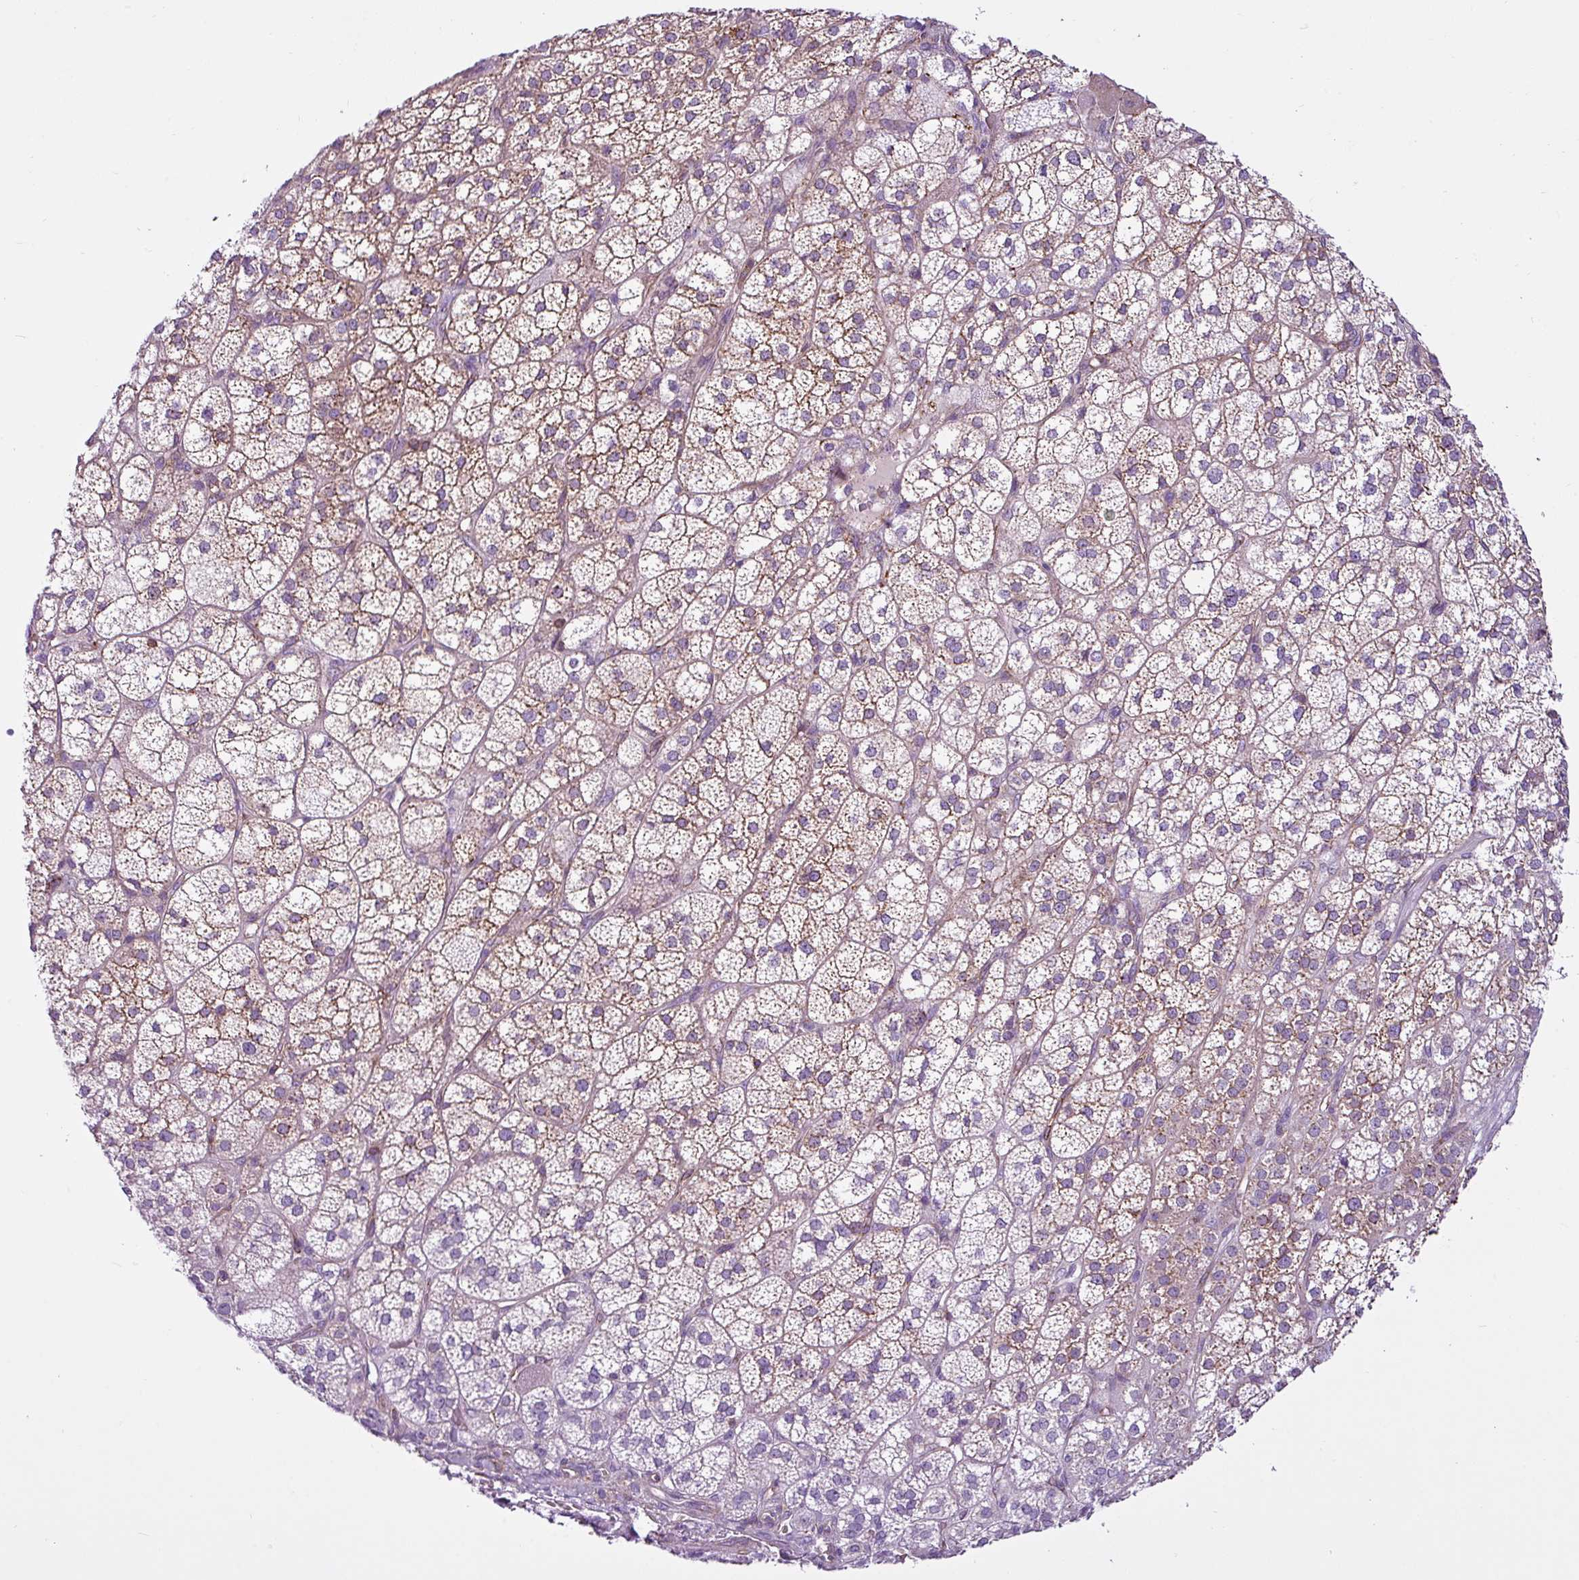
{"staining": {"intensity": "moderate", "quantity": "25%-75%", "location": "cytoplasmic/membranous"}, "tissue": "adrenal gland", "cell_type": "Glandular cells", "image_type": "normal", "snomed": [{"axis": "morphology", "description": "Normal tissue, NOS"}, {"axis": "topography", "description": "Adrenal gland"}], "caption": "A brown stain highlights moderate cytoplasmic/membranous staining of a protein in glandular cells of normal adrenal gland. (Brightfield microscopy of DAB IHC at high magnification).", "gene": "EME2", "patient": {"sex": "female", "age": 60}}